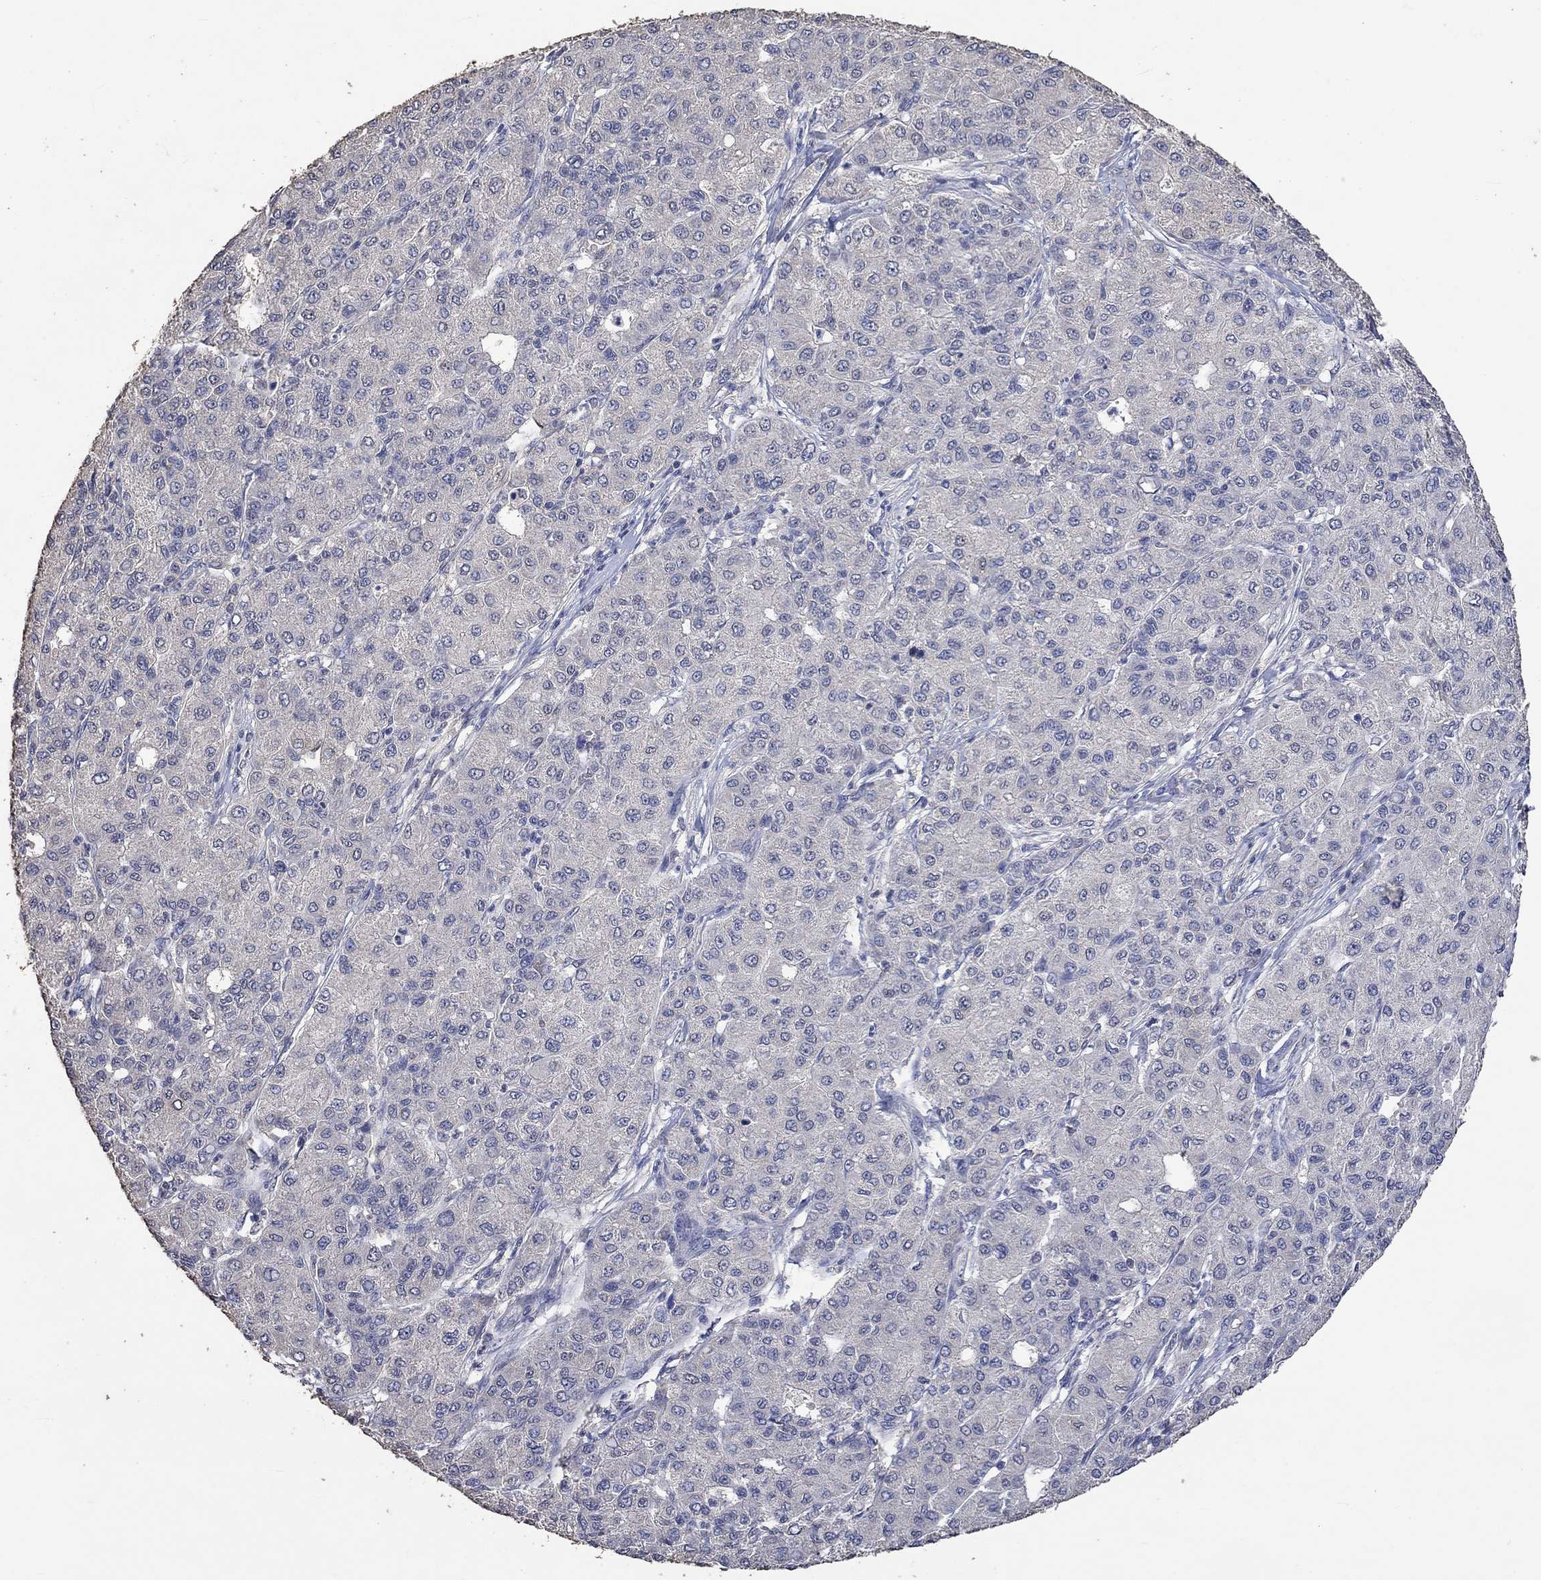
{"staining": {"intensity": "negative", "quantity": "none", "location": "none"}, "tissue": "liver cancer", "cell_type": "Tumor cells", "image_type": "cancer", "snomed": [{"axis": "morphology", "description": "Carcinoma, Hepatocellular, NOS"}, {"axis": "topography", "description": "Liver"}], "caption": "Tumor cells are negative for protein expression in human liver cancer.", "gene": "PTPN20", "patient": {"sex": "male", "age": 65}}